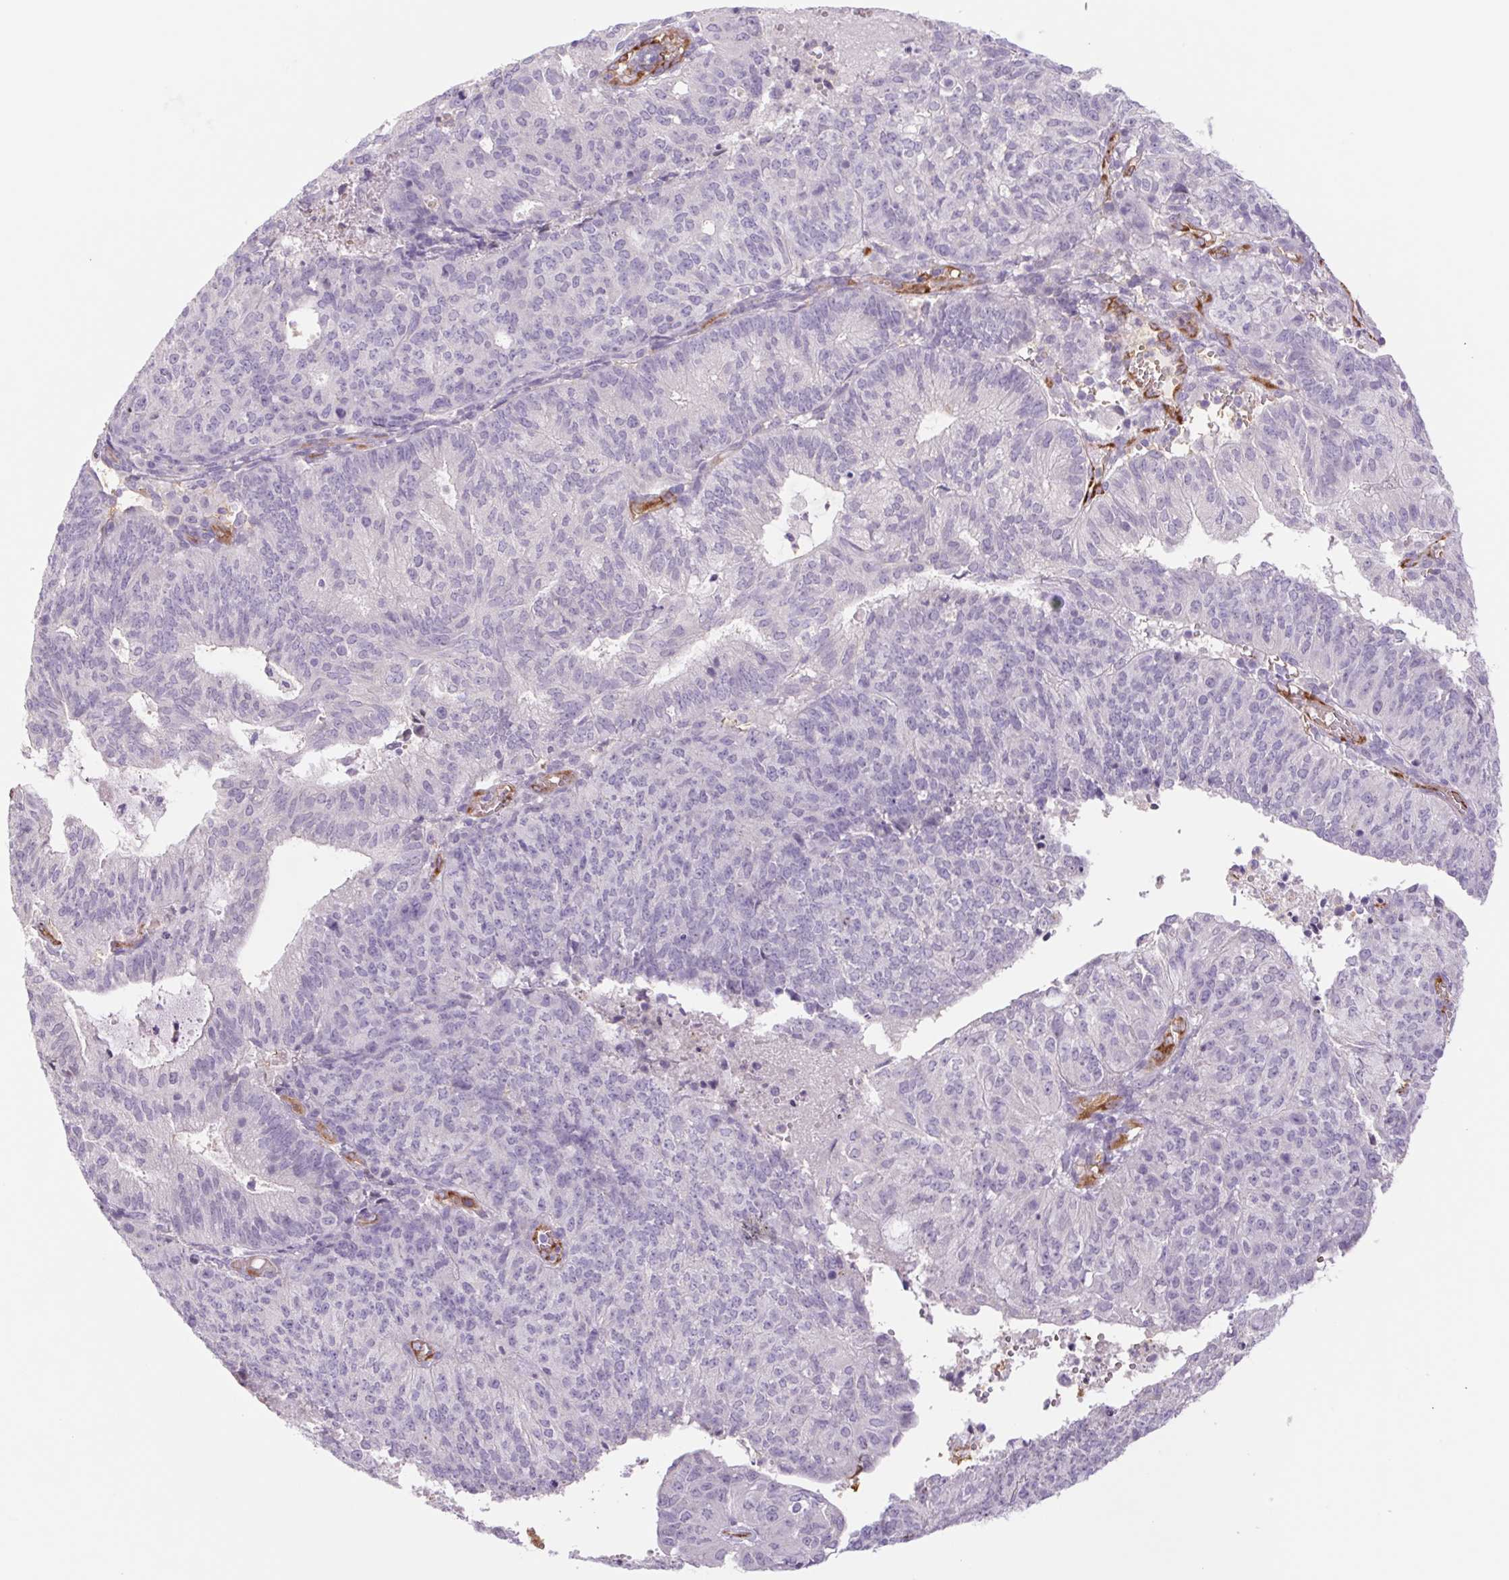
{"staining": {"intensity": "negative", "quantity": "none", "location": "none"}, "tissue": "endometrial cancer", "cell_type": "Tumor cells", "image_type": "cancer", "snomed": [{"axis": "morphology", "description": "Adenocarcinoma, NOS"}, {"axis": "topography", "description": "Endometrium"}], "caption": "Immunohistochemistry image of neoplastic tissue: adenocarcinoma (endometrial) stained with DAB (3,3'-diaminobenzidine) shows no significant protein expression in tumor cells.", "gene": "IGFL3", "patient": {"sex": "female", "age": 82}}